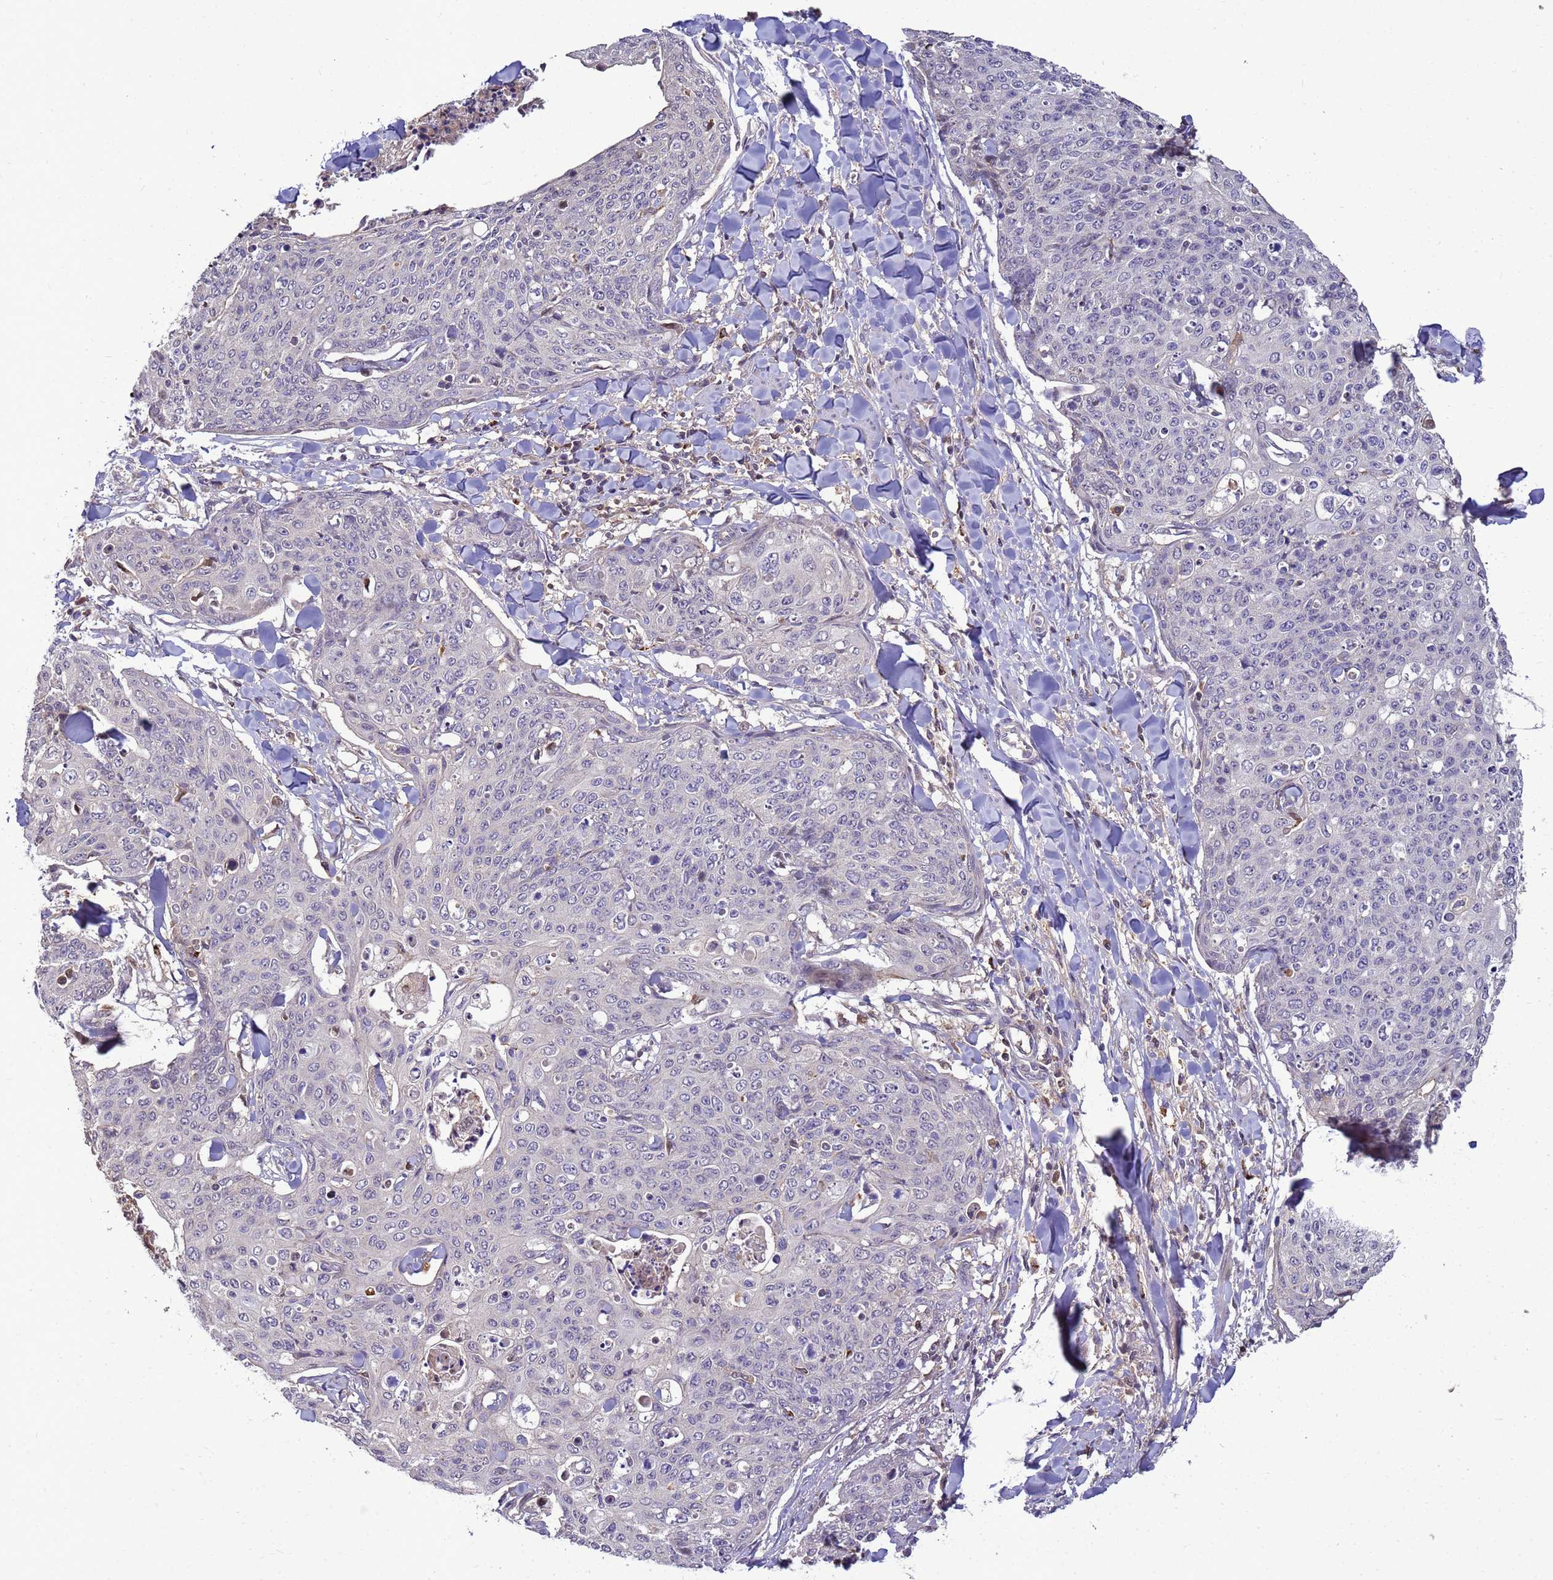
{"staining": {"intensity": "negative", "quantity": "none", "location": "none"}, "tissue": "skin cancer", "cell_type": "Tumor cells", "image_type": "cancer", "snomed": [{"axis": "morphology", "description": "Squamous cell carcinoma, NOS"}, {"axis": "topography", "description": "Skin"}, {"axis": "topography", "description": "Vulva"}], "caption": "A micrograph of human skin cancer is negative for staining in tumor cells.", "gene": "TMEM74B", "patient": {"sex": "female", "age": 85}}